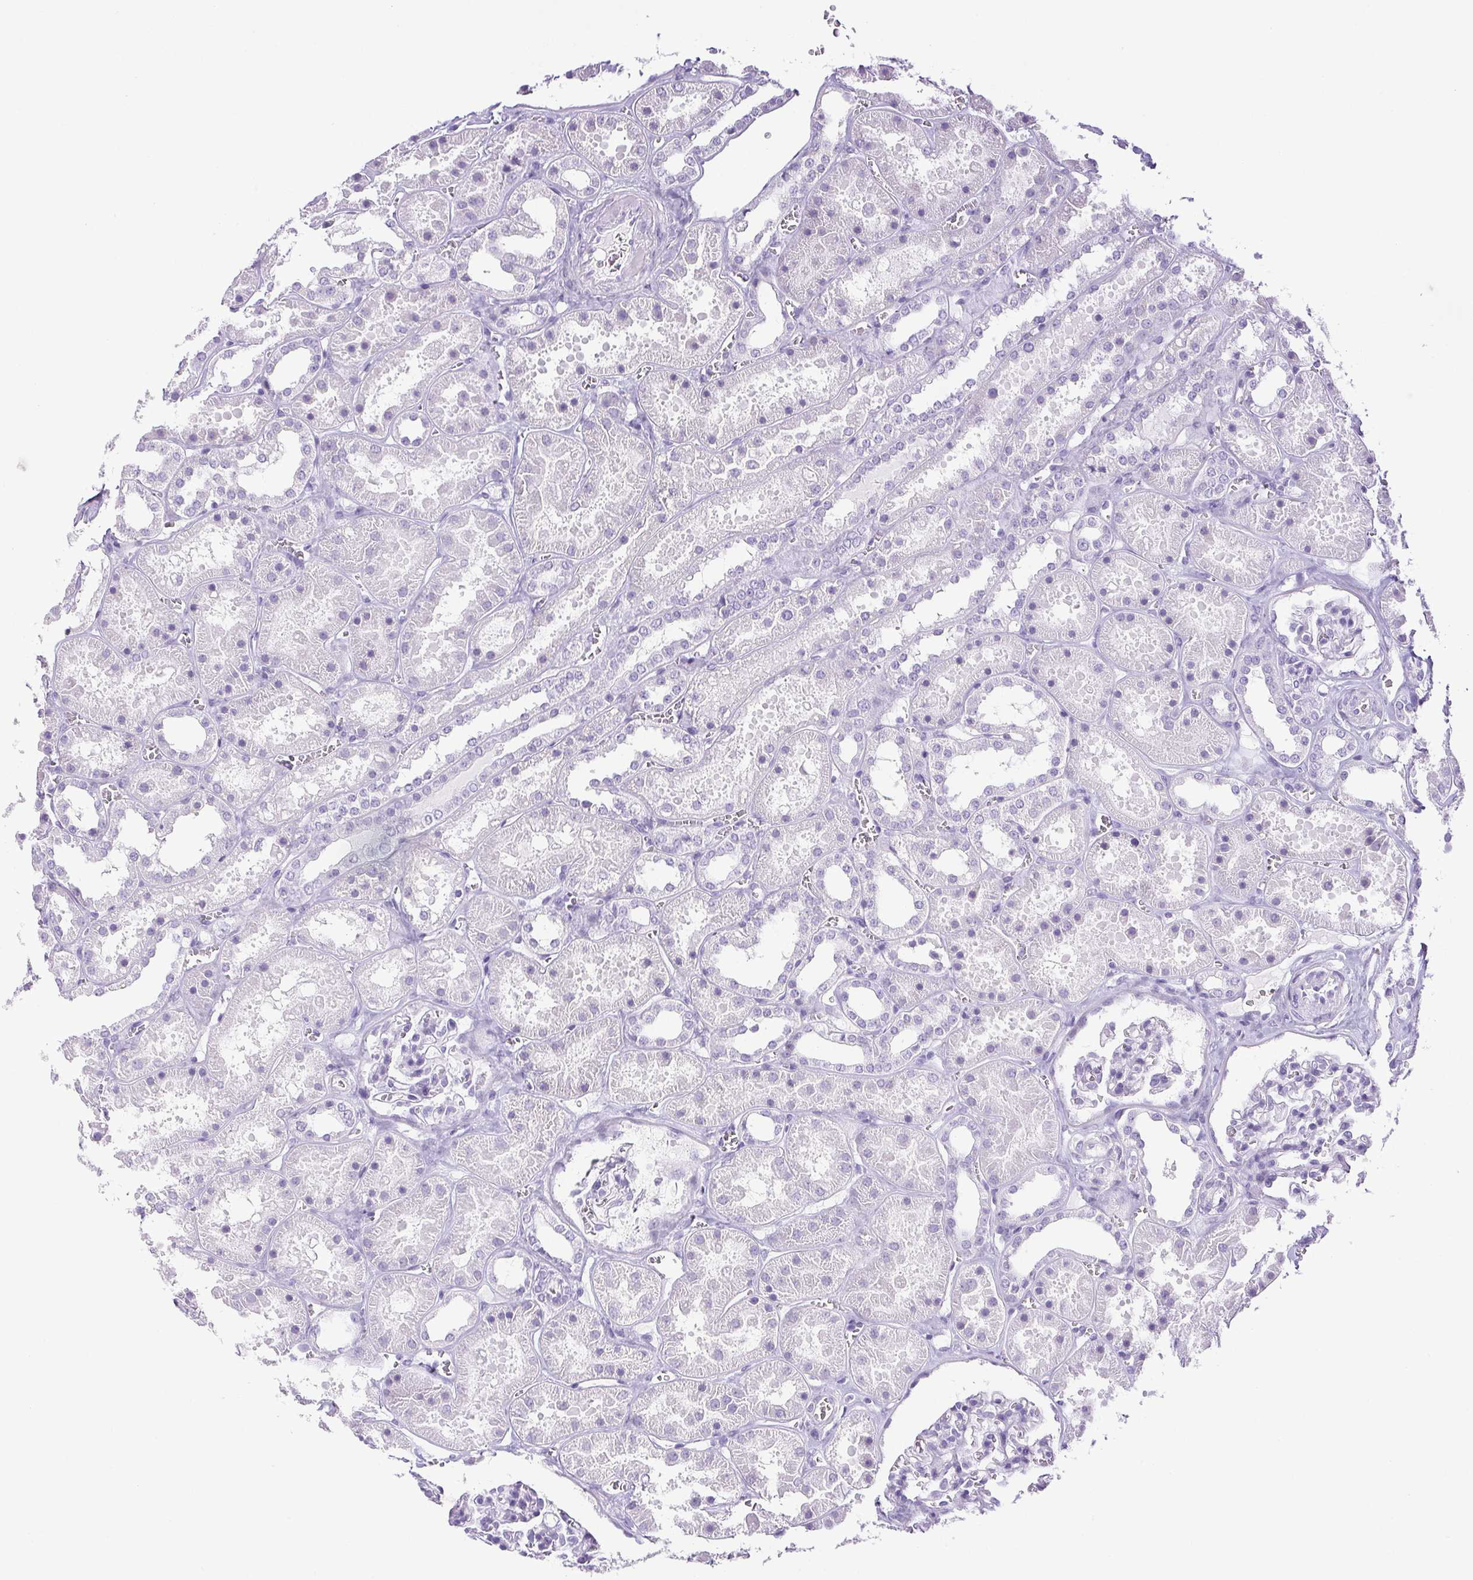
{"staining": {"intensity": "negative", "quantity": "none", "location": "none"}, "tissue": "kidney", "cell_type": "Cells in glomeruli", "image_type": "normal", "snomed": [{"axis": "morphology", "description": "Normal tissue, NOS"}, {"axis": "topography", "description": "Kidney"}], "caption": "The histopathology image exhibits no staining of cells in glomeruli in unremarkable kidney.", "gene": "HLA", "patient": {"sex": "female", "age": 41}}